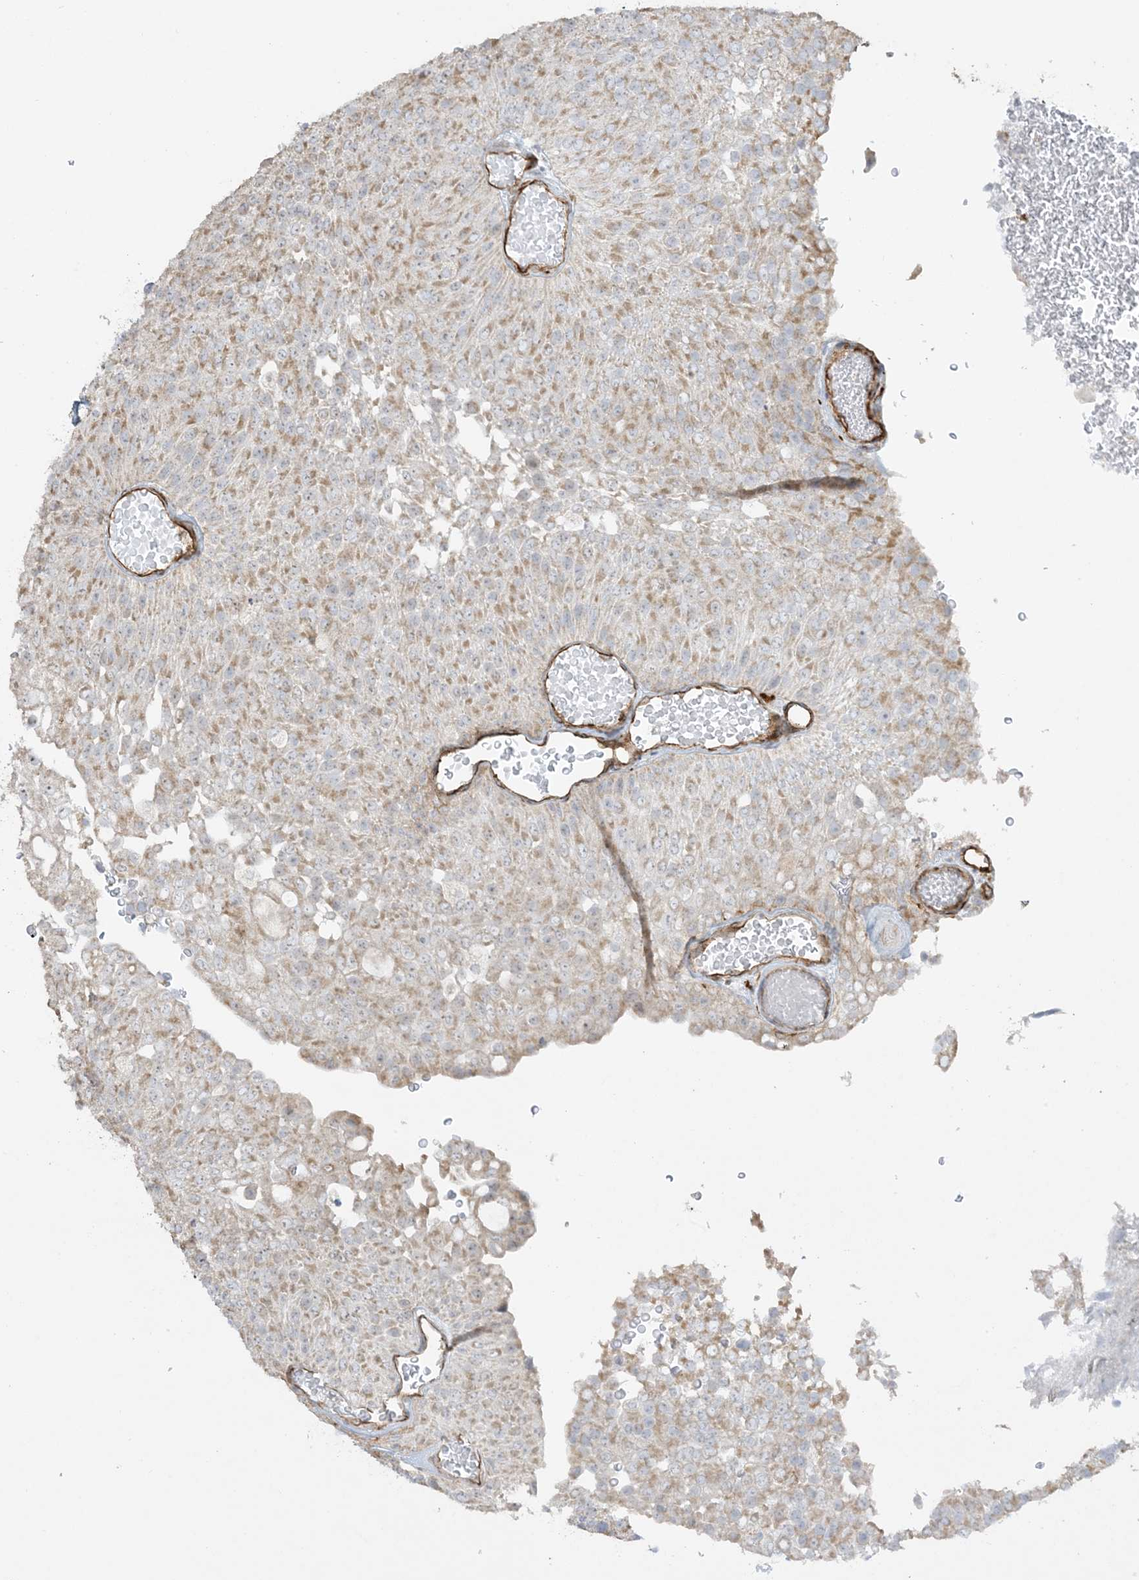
{"staining": {"intensity": "moderate", "quantity": "25%-75%", "location": "cytoplasmic/membranous"}, "tissue": "urothelial cancer", "cell_type": "Tumor cells", "image_type": "cancer", "snomed": [{"axis": "morphology", "description": "Urothelial carcinoma, Low grade"}, {"axis": "topography", "description": "Urinary bladder"}], "caption": "The immunohistochemical stain highlights moderate cytoplasmic/membranous expression in tumor cells of low-grade urothelial carcinoma tissue.", "gene": "AGA", "patient": {"sex": "male", "age": 78}}